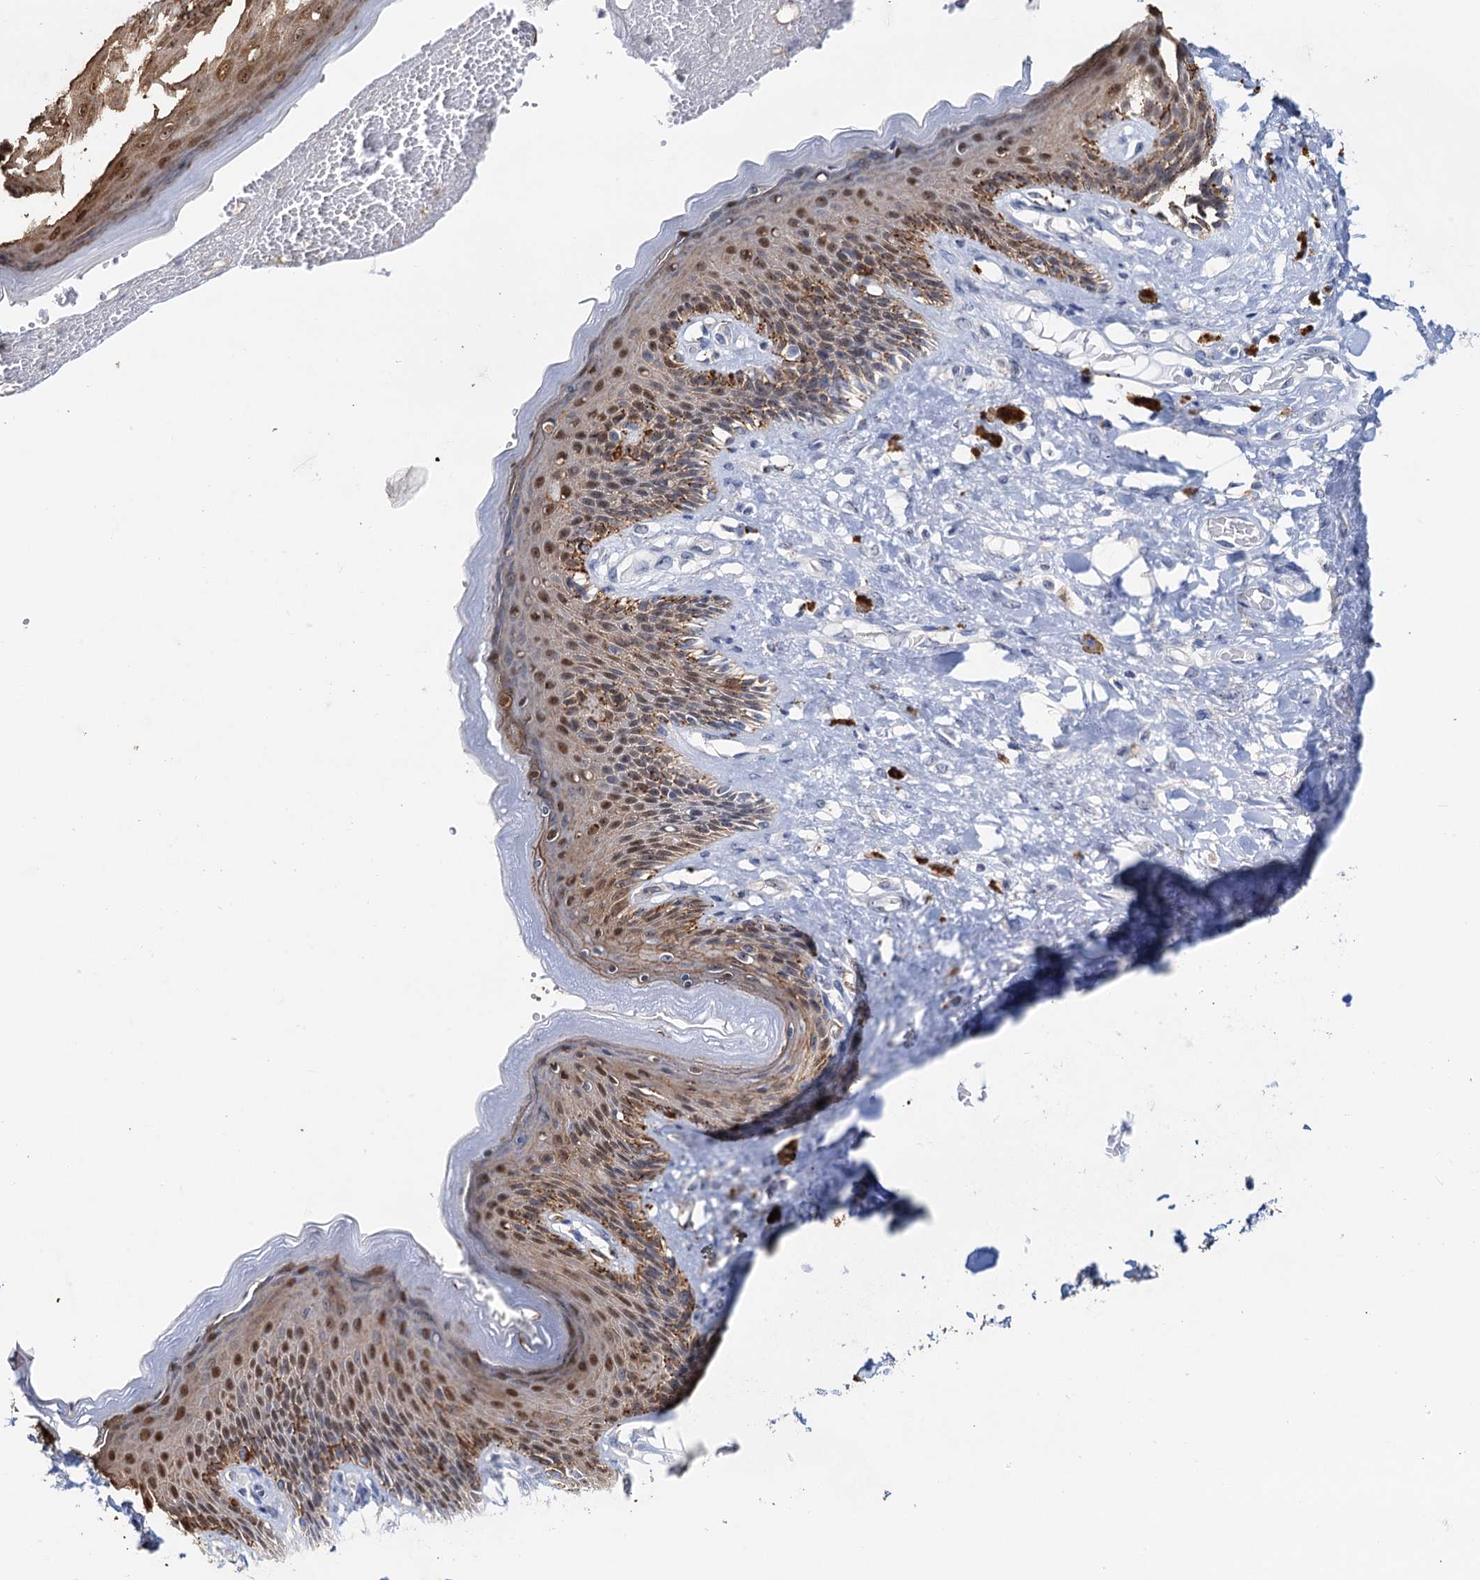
{"staining": {"intensity": "moderate", "quantity": ">75%", "location": "cytoplasmic/membranous,nuclear"}, "tissue": "skin", "cell_type": "Epidermal cells", "image_type": "normal", "snomed": [{"axis": "morphology", "description": "Normal tissue, NOS"}, {"axis": "topography", "description": "Anal"}], "caption": "This micrograph exhibits immunohistochemistry (IHC) staining of normal skin, with medium moderate cytoplasmic/membranous,nuclear staining in approximately >75% of epidermal cells.", "gene": "C2CD3", "patient": {"sex": "female", "age": 78}}